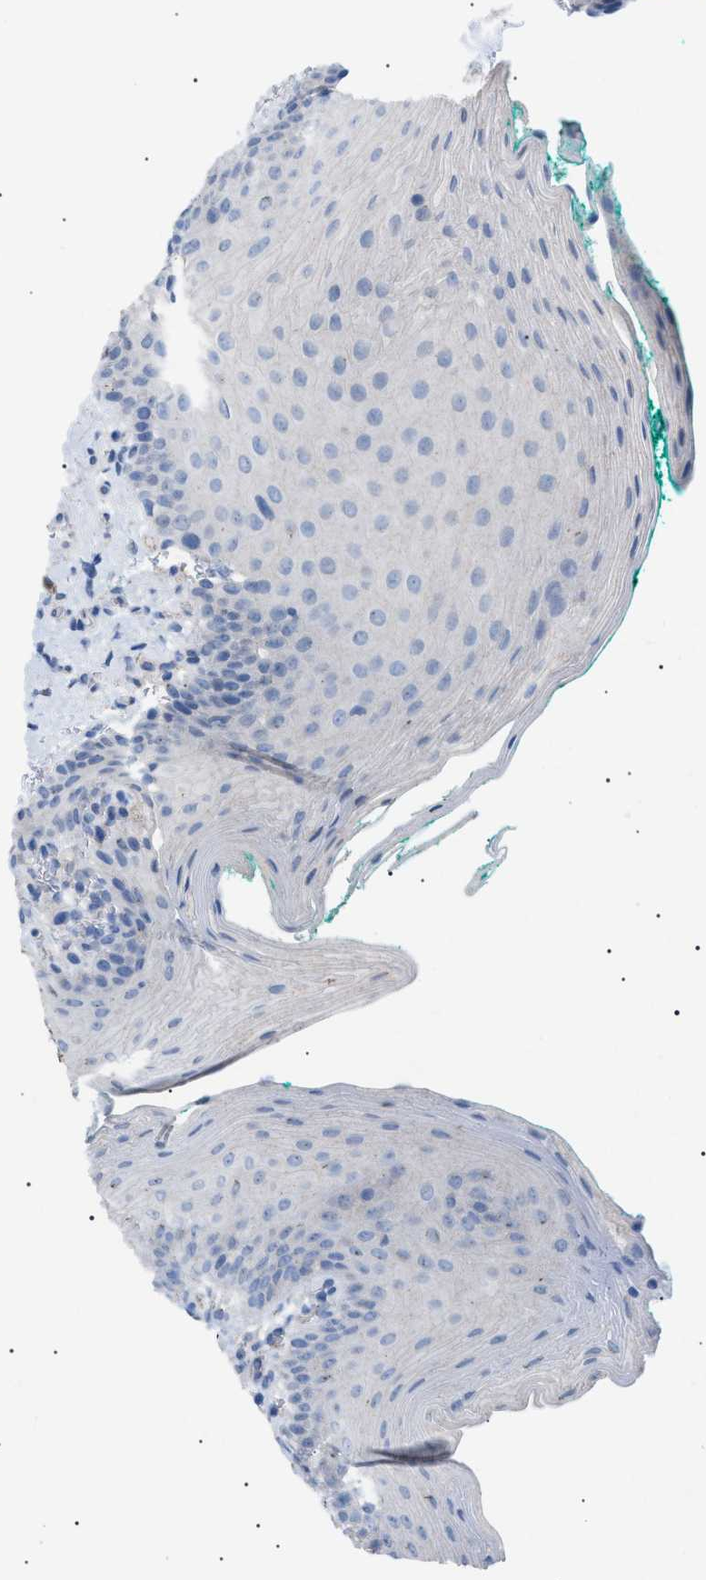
{"staining": {"intensity": "negative", "quantity": "none", "location": "none"}, "tissue": "oral mucosa", "cell_type": "Squamous epithelial cells", "image_type": "normal", "snomed": [{"axis": "morphology", "description": "Normal tissue, NOS"}, {"axis": "topography", "description": "Oral tissue"}], "caption": "A high-resolution histopathology image shows immunohistochemistry staining of unremarkable oral mucosa, which exhibits no significant positivity in squamous epithelial cells. (Stains: DAB IHC with hematoxylin counter stain, Microscopy: brightfield microscopy at high magnification).", "gene": "ADAMTS1", "patient": {"sex": "male", "age": 58}}